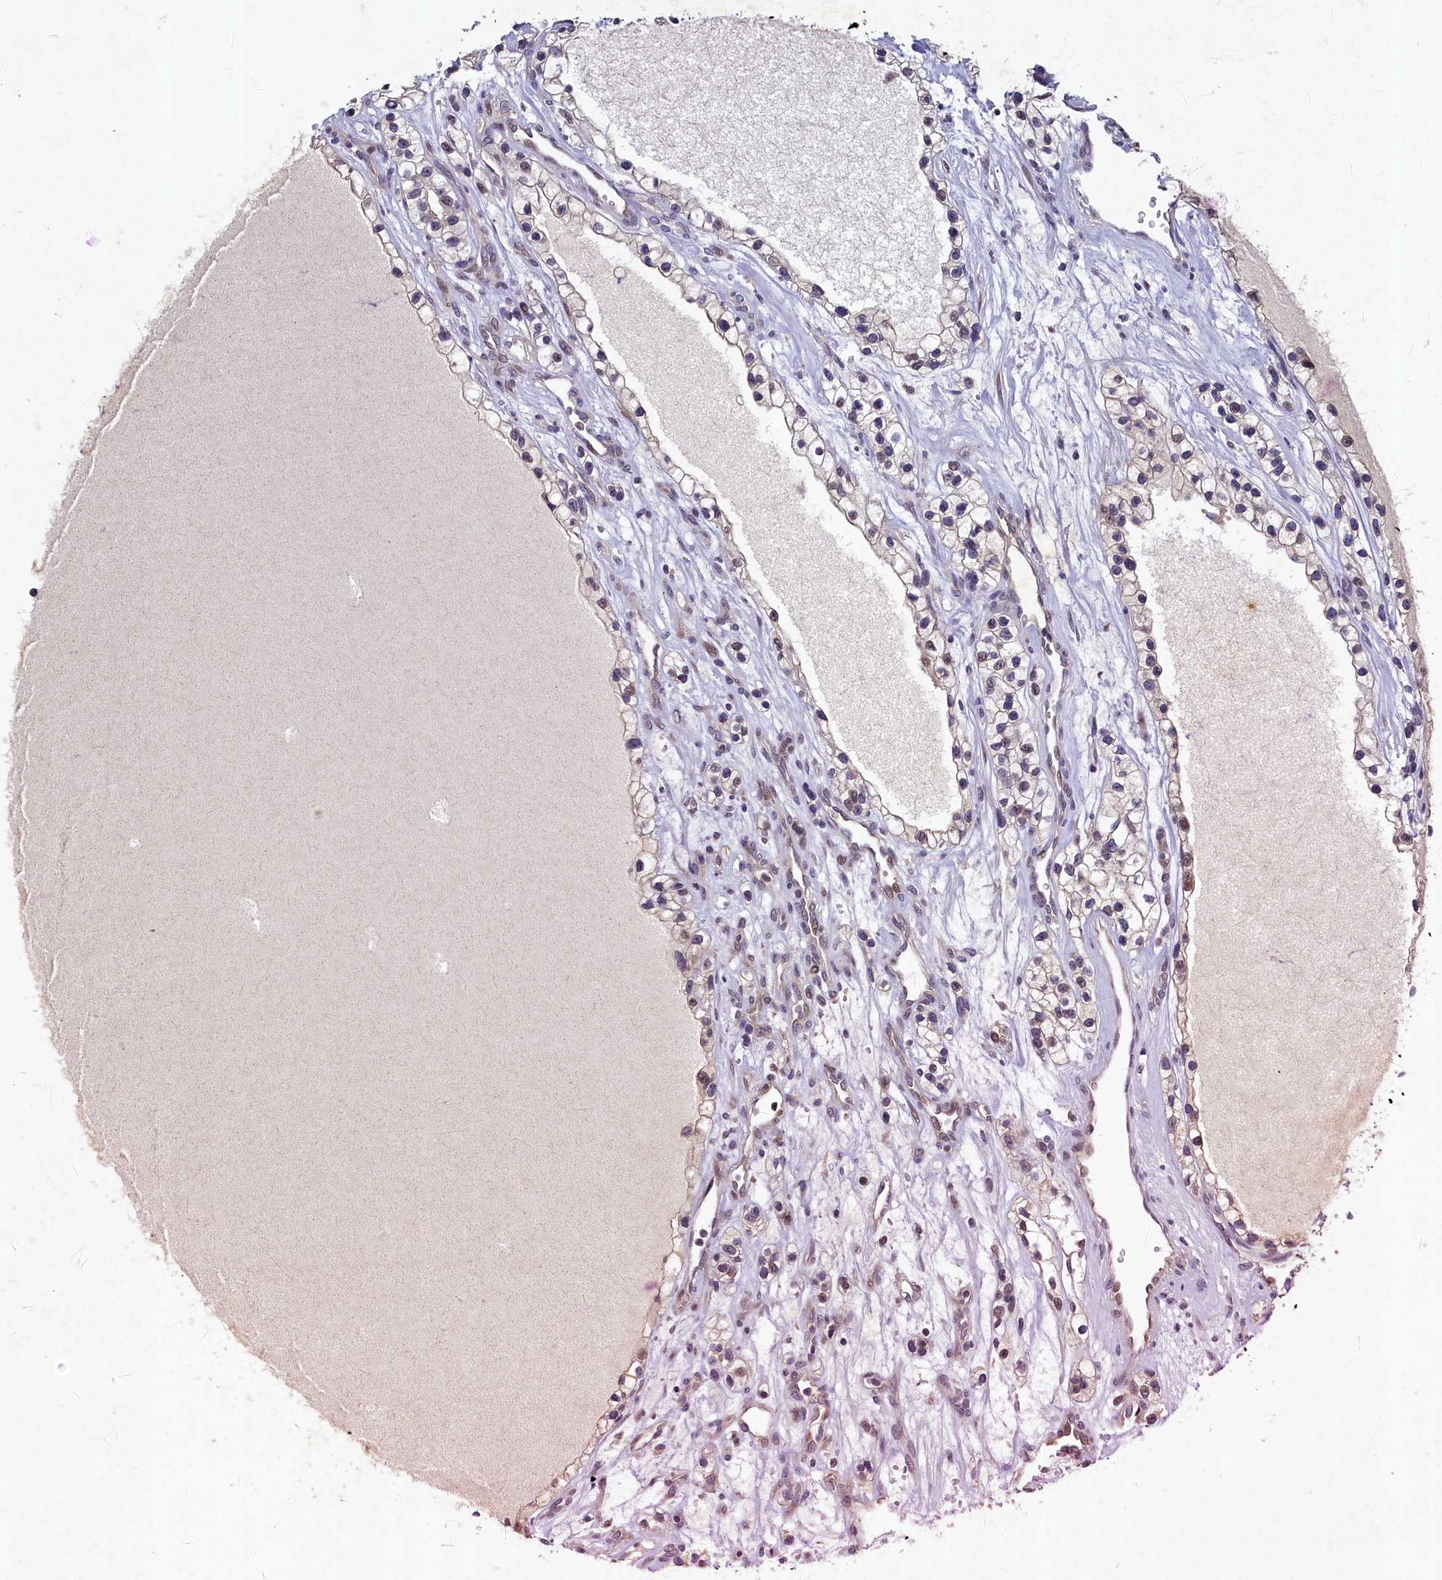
{"staining": {"intensity": "moderate", "quantity": "<25%", "location": "cytoplasmic/membranous,nuclear"}, "tissue": "renal cancer", "cell_type": "Tumor cells", "image_type": "cancer", "snomed": [{"axis": "morphology", "description": "Adenocarcinoma, NOS"}, {"axis": "topography", "description": "Kidney"}], "caption": "Renal cancer (adenocarcinoma) stained with DAB (3,3'-diaminobenzidine) IHC demonstrates low levels of moderate cytoplasmic/membranous and nuclear expression in approximately <25% of tumor cells.", "gene": "LATS2", "patient": {"sex": "female", "age": 57}}